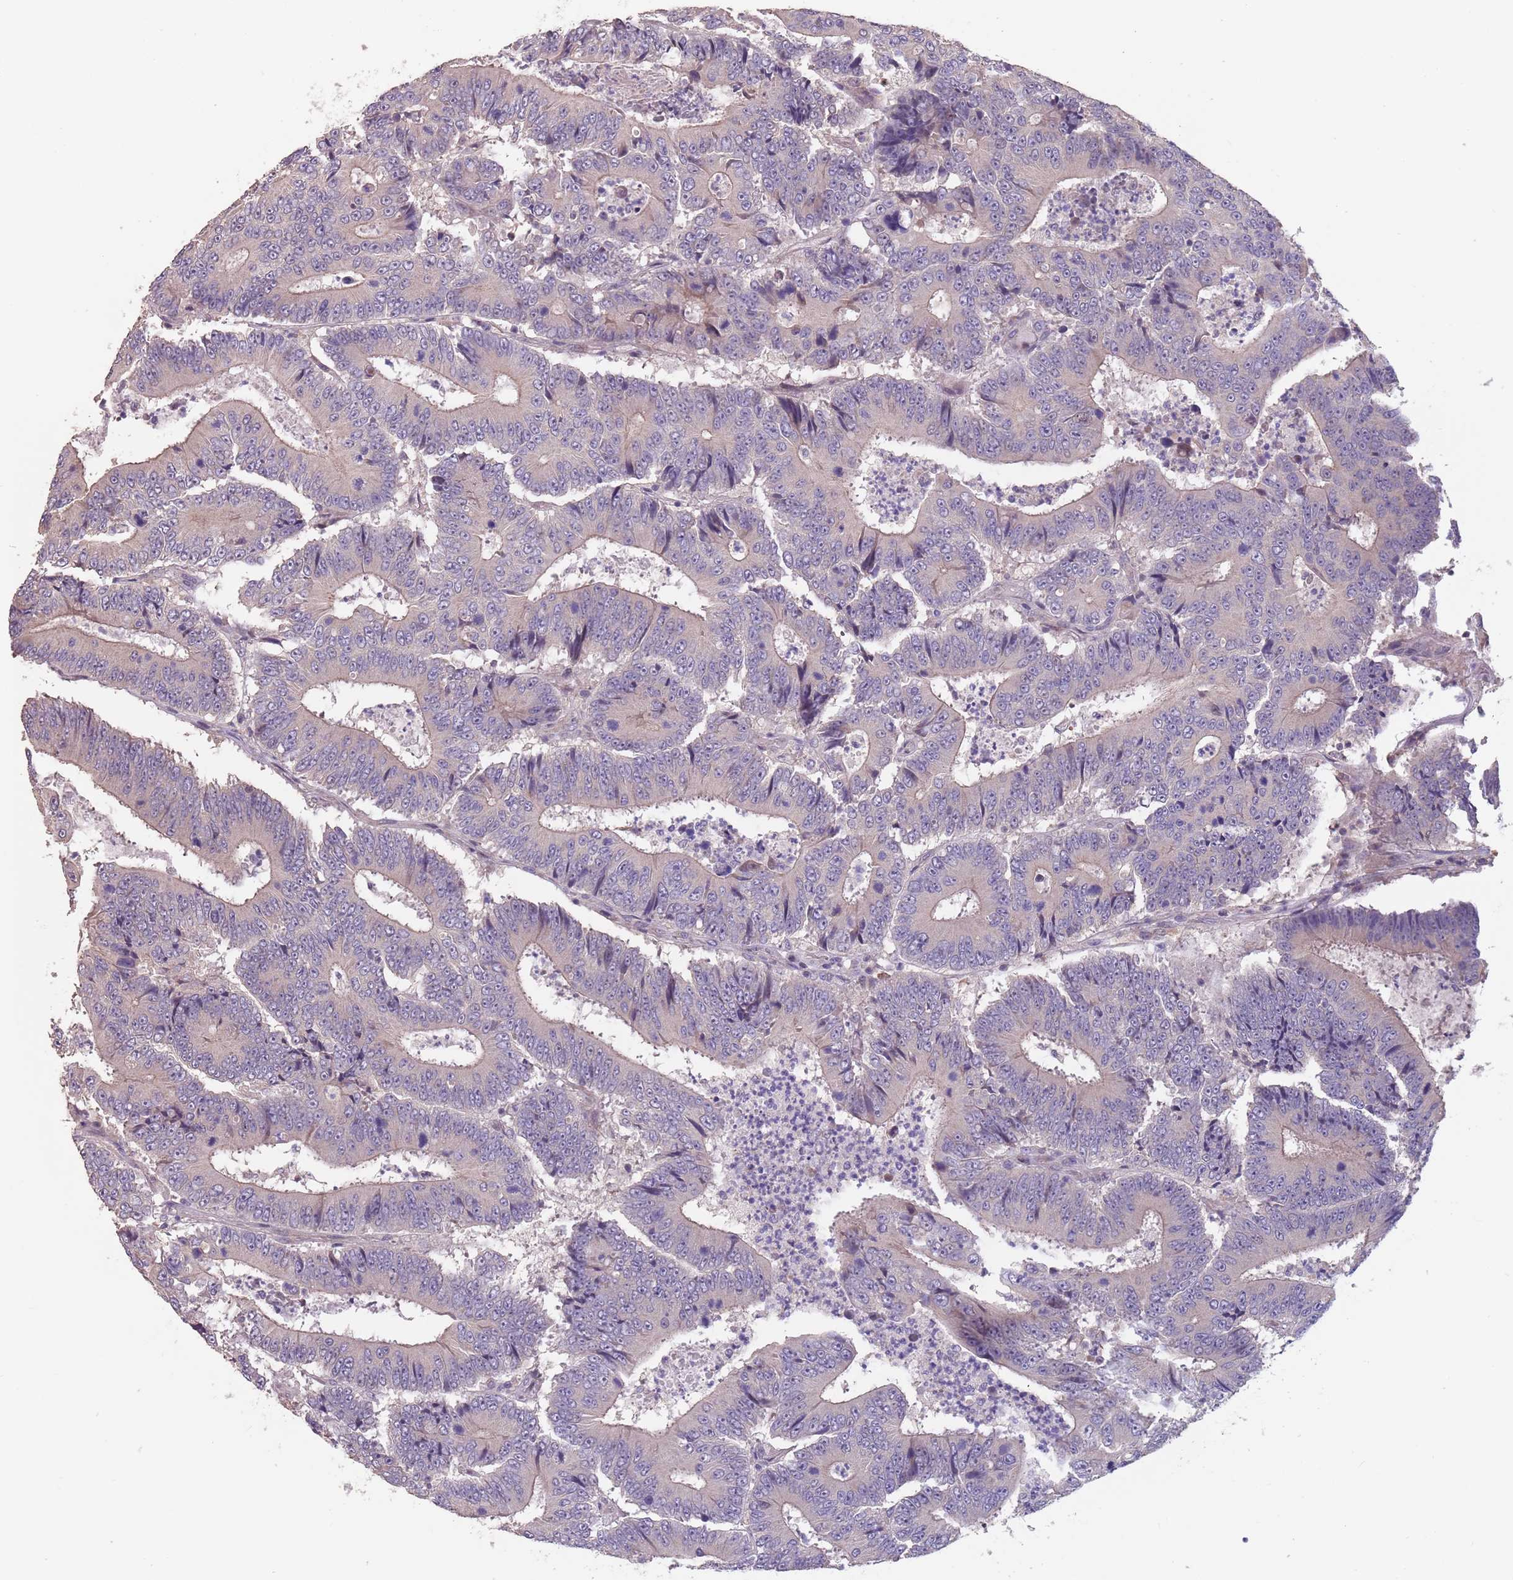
{"staining": {"intensity": "negative", "quantity": "none", "location": "none"}, "tissue": "colorectal cancer", "cell_type": "Tumor cells", "image_type": "cancer", "snomed": [{"axis": "morphology", "description": "Adenocarcinoma, NOS"}, {"axis": "topography", "description": "Colon"}], "caption": "Tumor cells are negative for protein expression in human colorectal adenocarcinoma. The staining was performed using DAB to visualize the protein expression in brown, while the nuclei were stained in blue with hematoxylin (Magnification: 20x).", "gene": "MBD3L1", "patient": {"sex": "male", "age": 83}}